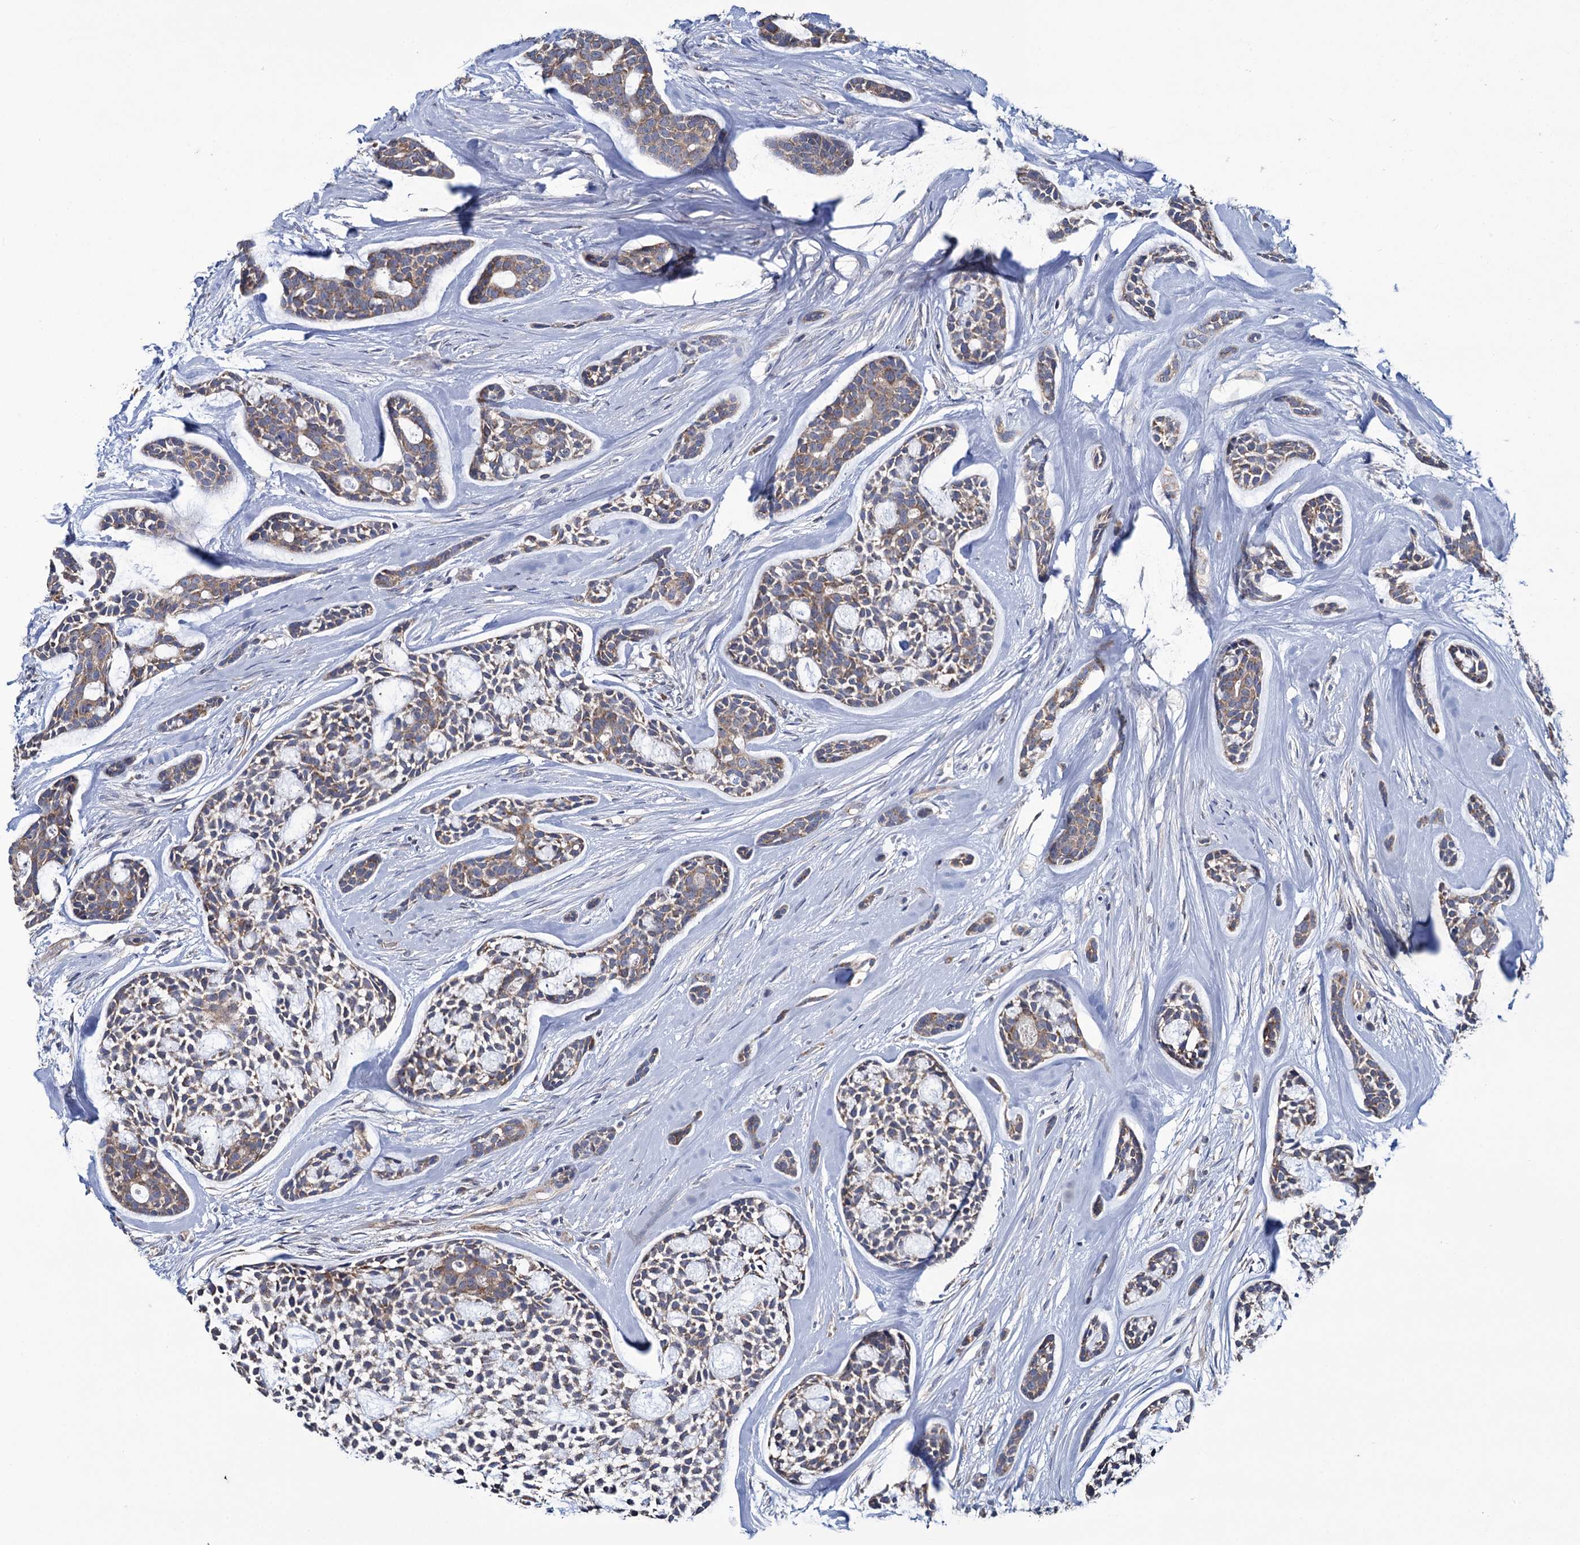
{"staining": {"intensity": "moderate", "quantity": ">75%", "location": "cytoplasmic/membranous"}, "tissue": "head and neck cancer", "cell_type": "Tumor cells", "image_type": "cancer", "snomed": [{"axis": "morphology", "description": "Adenocarcinoma, NOS"}, {"axis": "topography", "description": "Subcutis"}, {"axis": "topography", "description": "Head-Neck"}], "caption": "Tumor cells demonstrate moderate cytoplasmic/membranous expression in approximately >75% of cells in head and neck cancer (adenocarcinoma).", "gene": "GSTM2", "patient": {"sex": "female", "age": 73}}